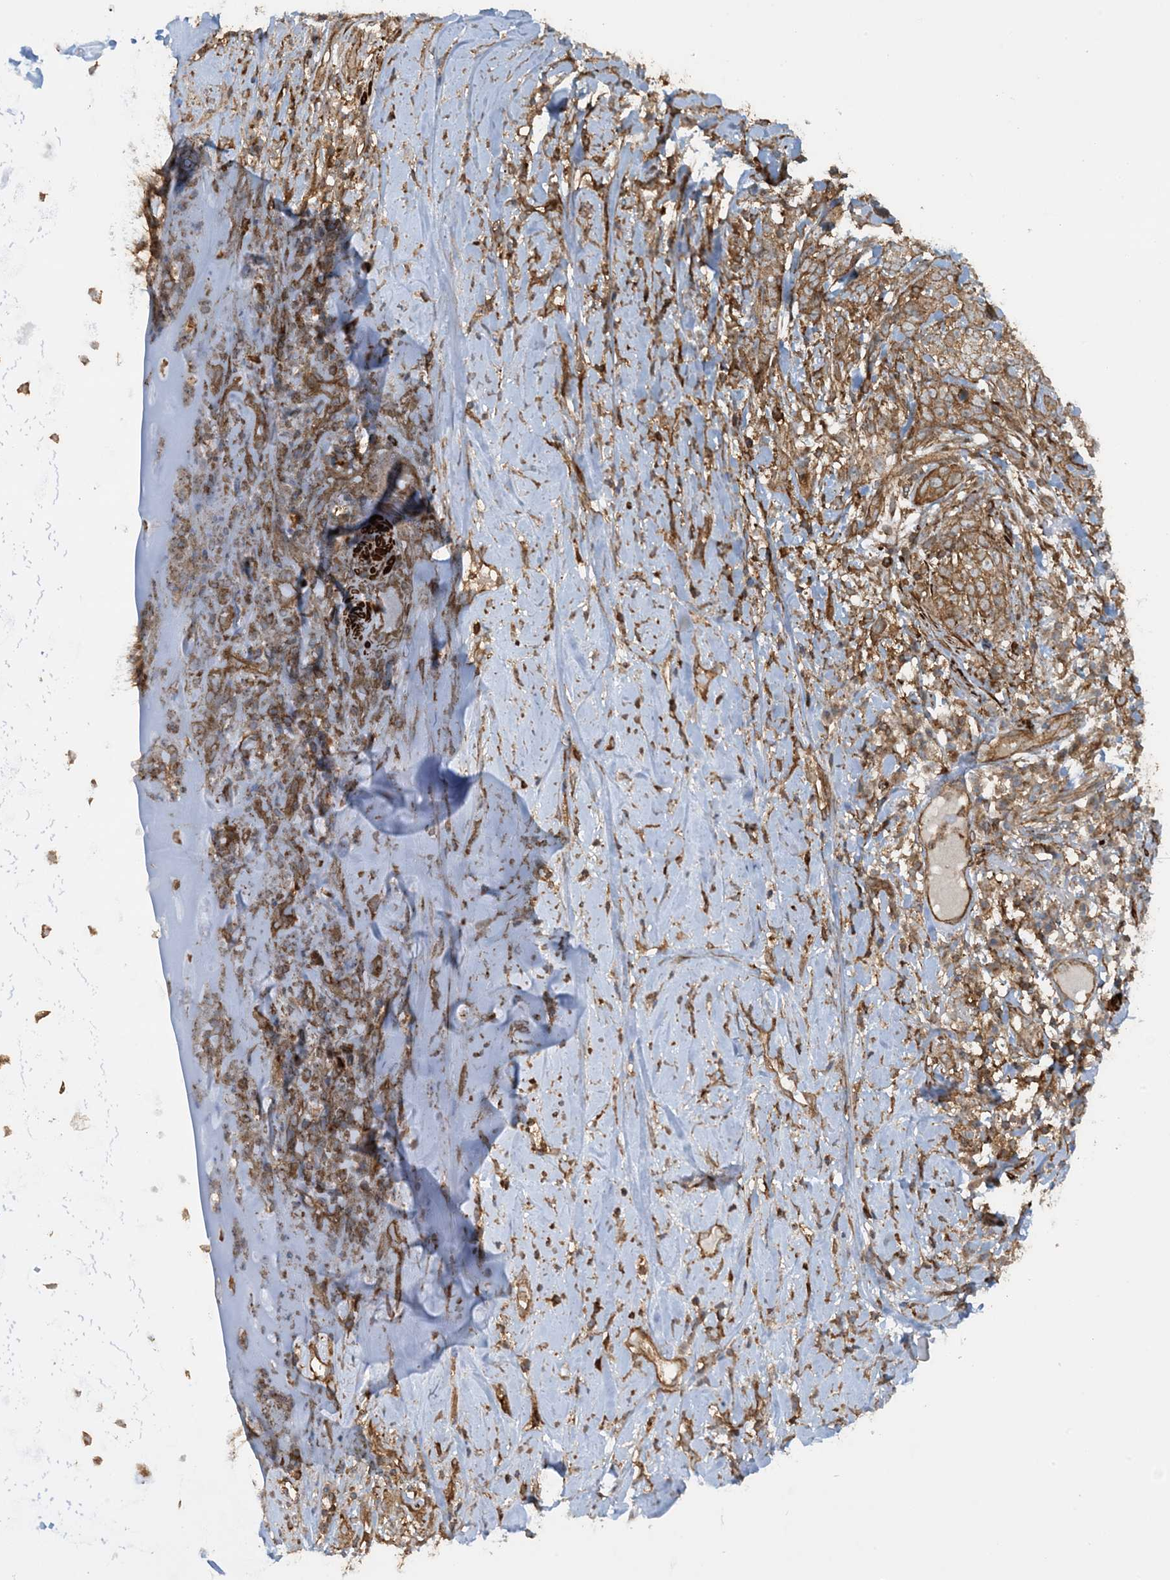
{"staining": {"intensity": "negative", "quantity": "none", "location": "none"}, "tissue": "adipose tissue", "cell_type": "Adipocytes", "image_type": "normal", "snomed": [{"axis": "morphology", "description": "Normal tissue, NOS"}, {"axis": "morphology", "description": "Basal cell carcinoma"}, {"axis": "topography", "description": "Cartilage tissue"}, {"axis": "topography", "description": "Nasopharynx"}, {"axis": "topography", "description": "Oral tissue"}], "caption": "A high-resolution micrograph shows immunohistochemistry staining of unremarkable adipose tissue, which reveals no significant positivity in adipocytes.", "gene": "STAM2", "patient": {"sex": "female", "age": 77}}